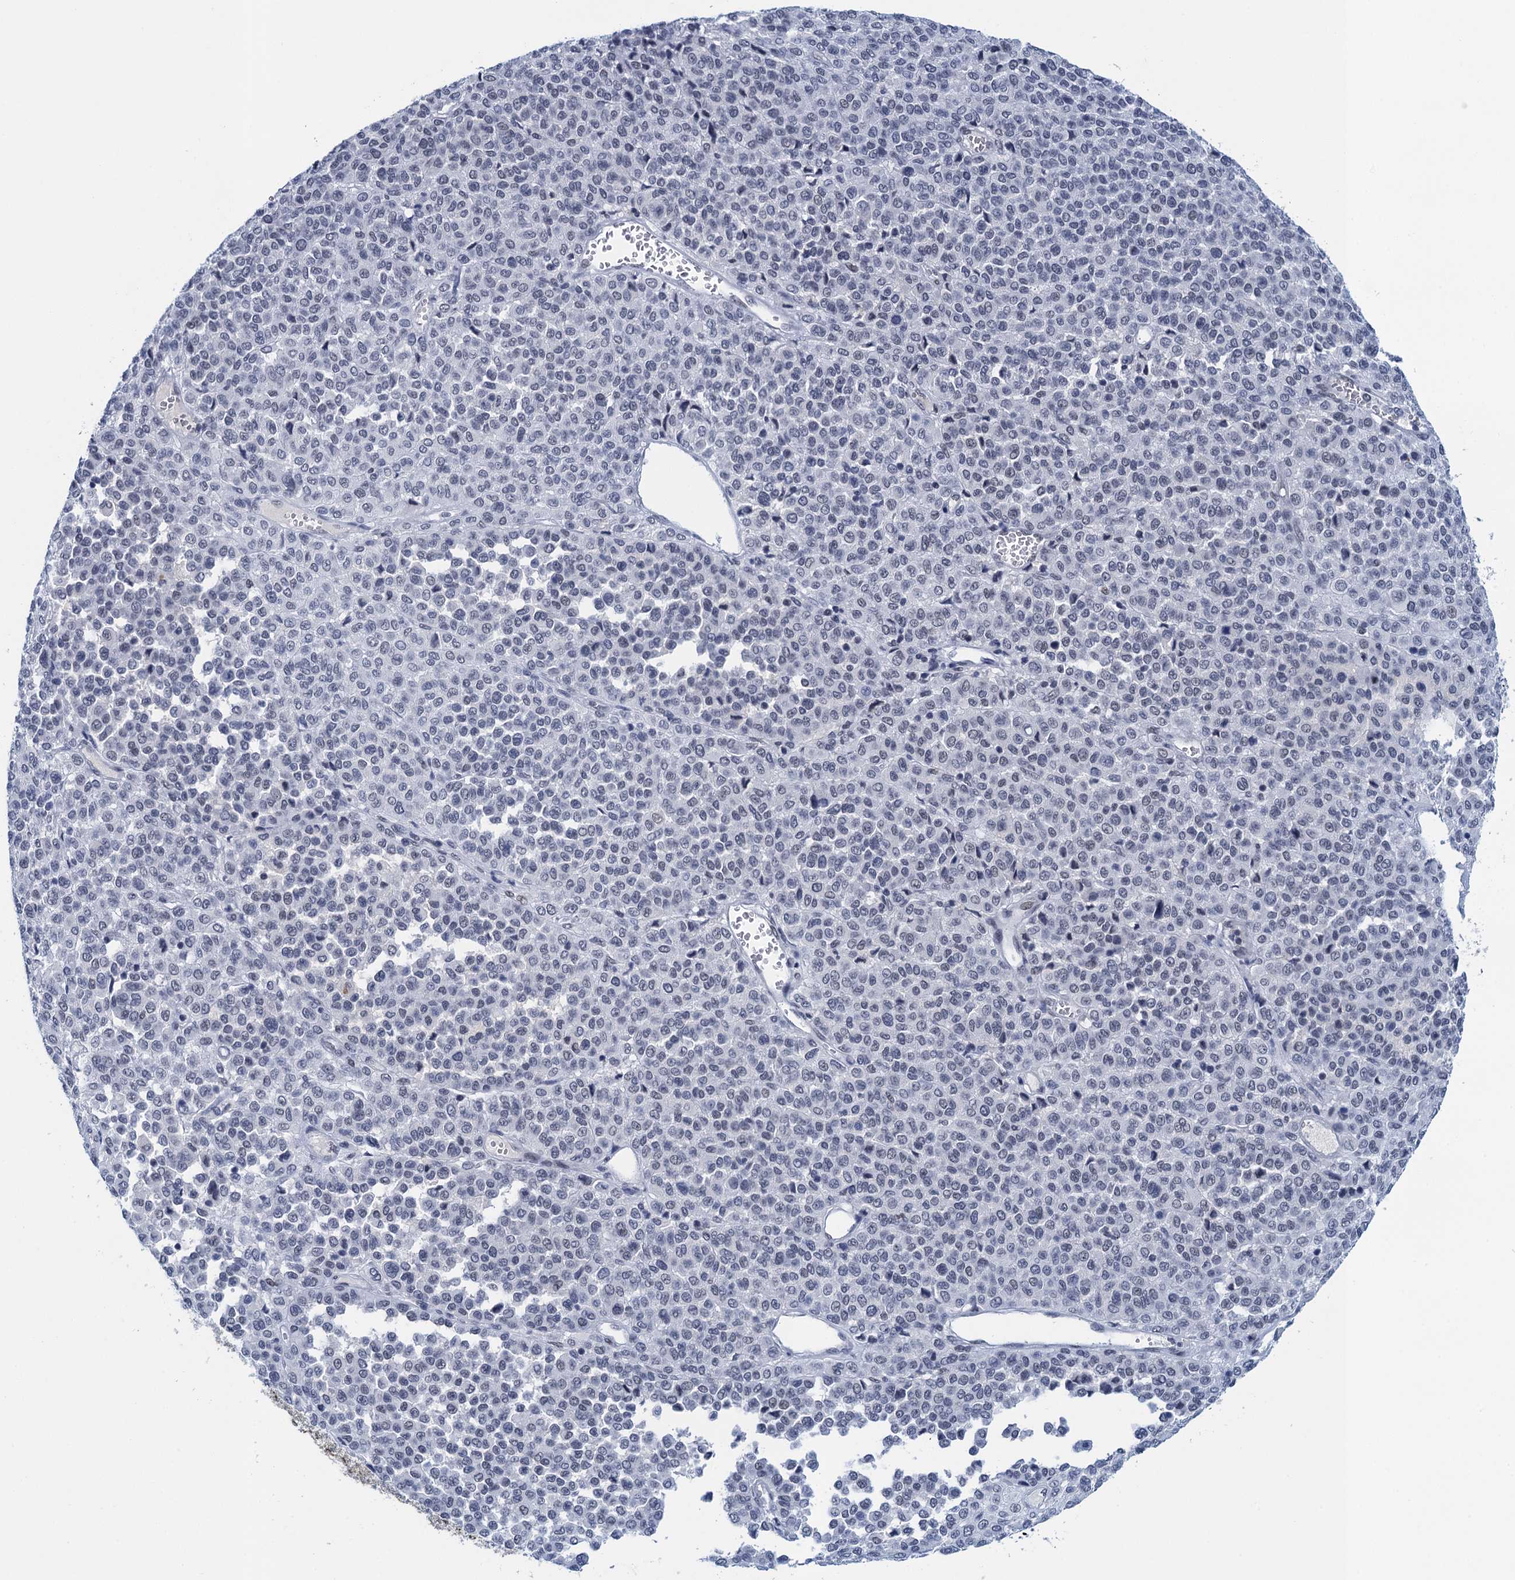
{"staining": {"intensity": "negative", "quantity": "none", "location": "none"}, "tissue": "melanoma", "cell_type": "Tumor cells", "image_type": "cancer", "snomed": [{"axis": "morphology", "description": "Malignant melanoma, Metastatic site"}, {"axis": "topography", "description": "Pancreas"}], "caption": "Immunohistochemistry (IHC) of melanoma shows no staining in tumor cells. The staining is performed using DAB (3,3'-diaminobenzidine) brown chromogen with nuclei counter-stained in using hematoxylin.", "gene": "EPS8L1", "patient": {"sex": "female", "age": 30}}